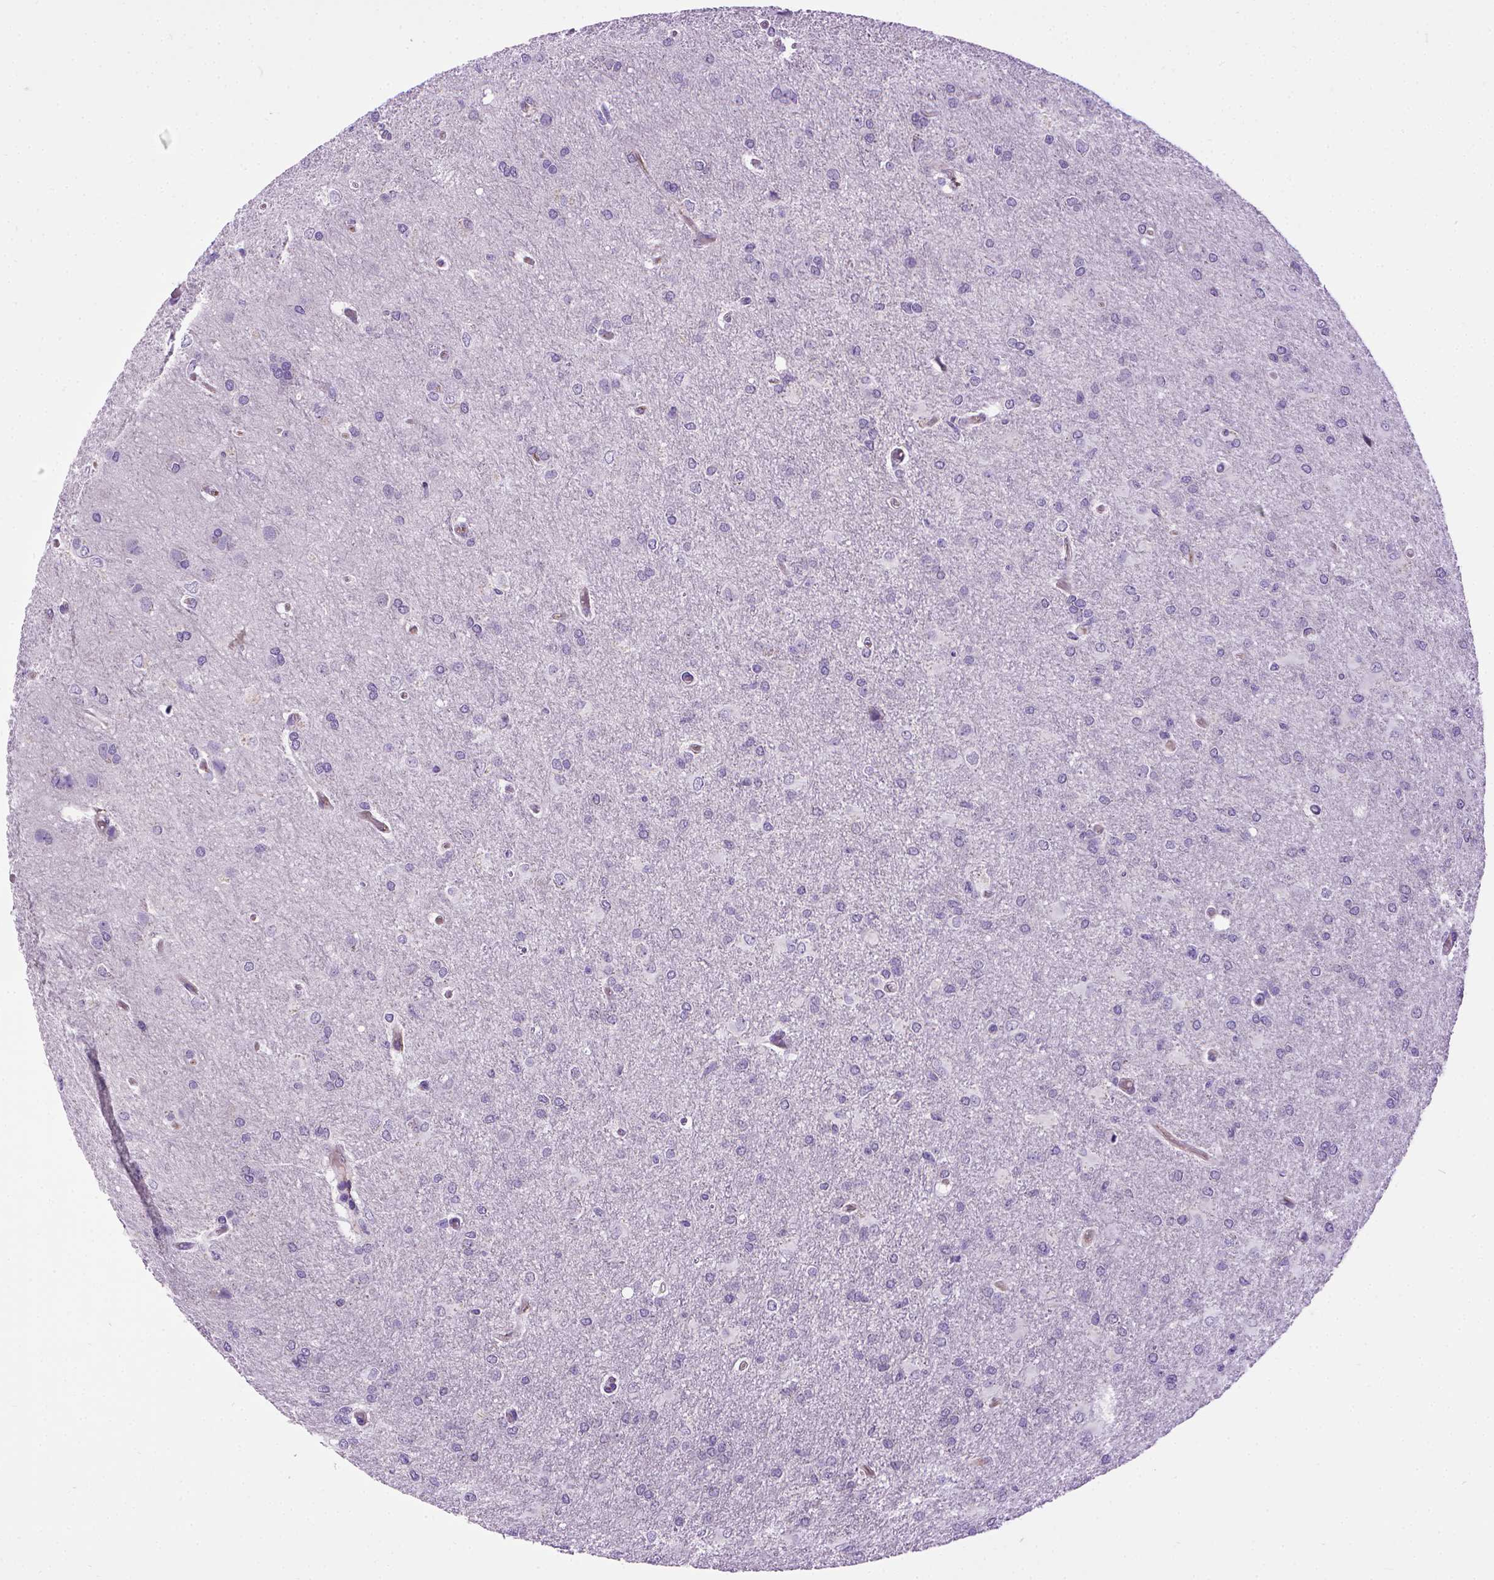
{"staining": {"intensity": "negative", "quantity": "none", "location": "none"}, "tissue": "glioma", "cell_type": "Tumor cells", "image_type": "cancer", "snomed": [{"axis": "morphology", "description": "Glioma, malignant, High grade"}, {"axis": "topography", "description": "Brain"}], "caption": "The histopathology image reveals no staining of tumor cells in glioma.", "gene": "ENG", "patient": {"sex": "male", "age": 68}}